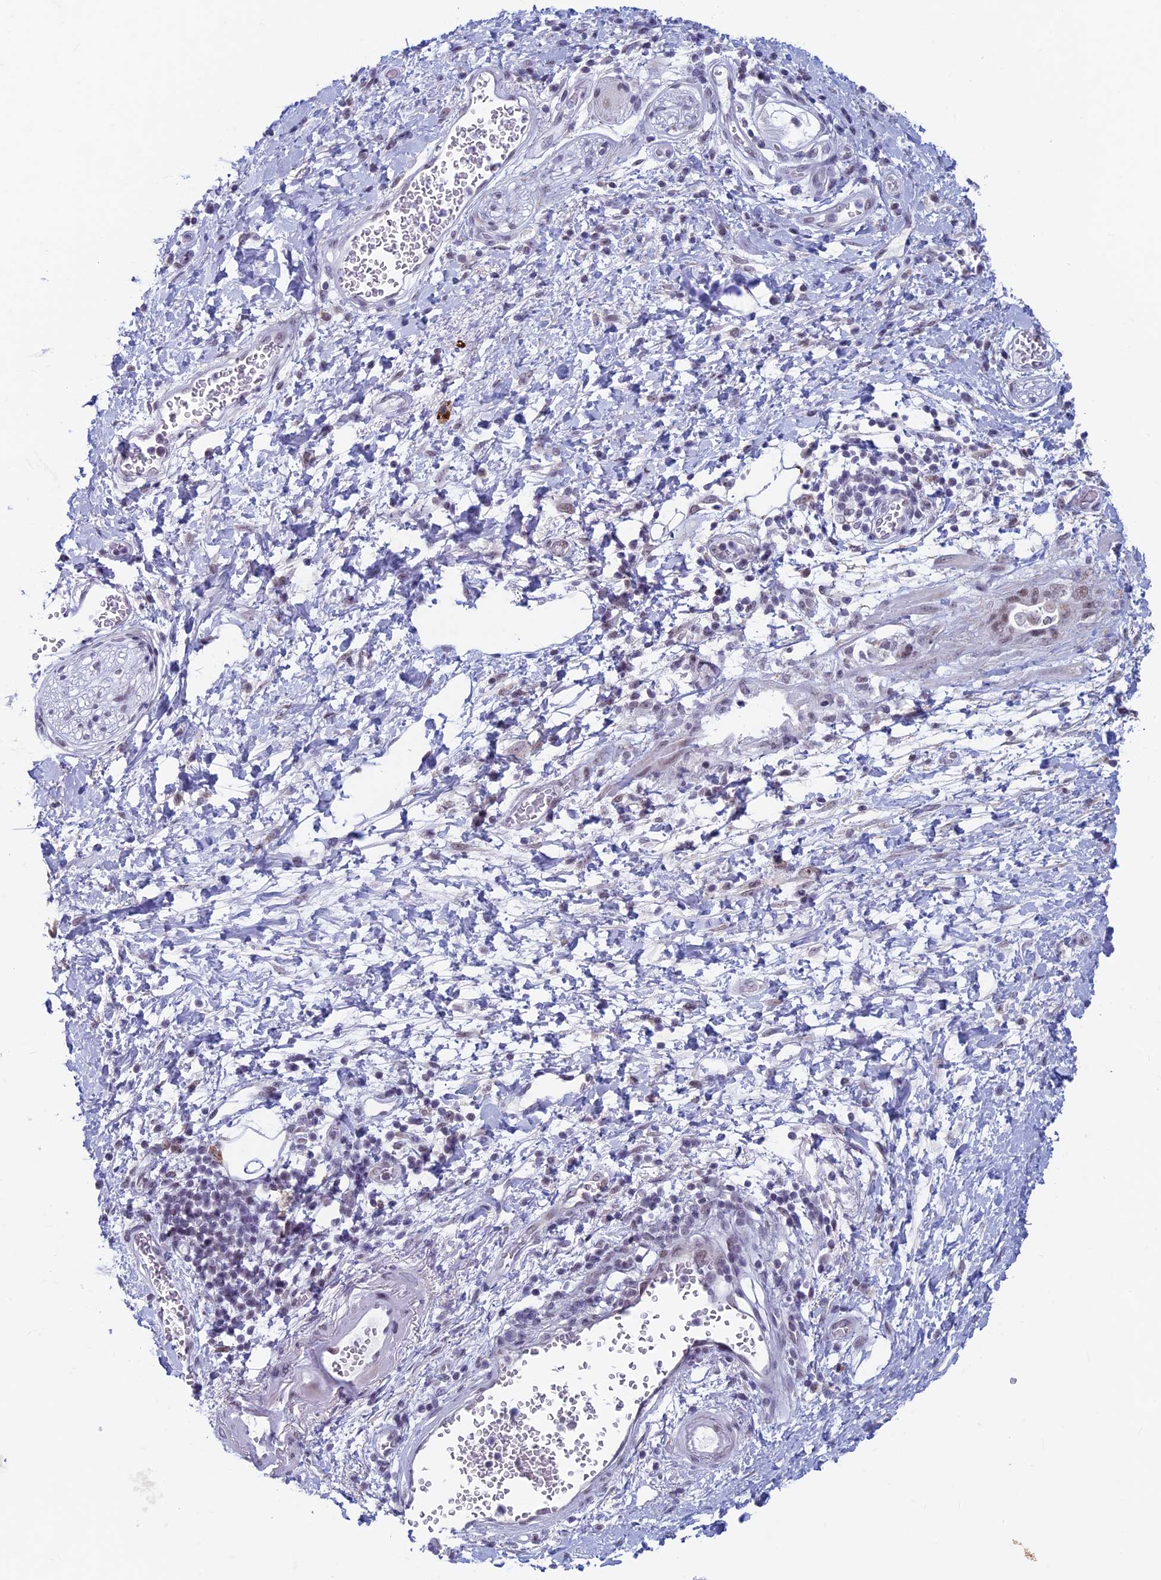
{"staining": {"intensity": "weak", "quantity": ">75%", "location": "nuclear"}, "tissue": "adipose tissue", "cell_type": "Adipocytes", "image_type": "normal", "snomed": [{"axis": "morphology", "description": "Normal tissue, NOS"}, {"axis": "morphology", "description": "Adenocarcinoma, NOS"}, {"axis": "topography", "description": "Duodenum"}, {"axis": "topography", "description": "Peripheral nerve tissue"}], "caption": "Brown immunohistochemical staining in normal adipose tissue reveals weak nuclear expression in about >75% of adipocytes. The staining was performed using DAB (3,3'-diaminobenzidine), with brown indicating positive protein expression. Nuclei are stained blue with hematoxylin.", "gene": "ASH2L", "patient": {"sex": "female", "age": 60}}